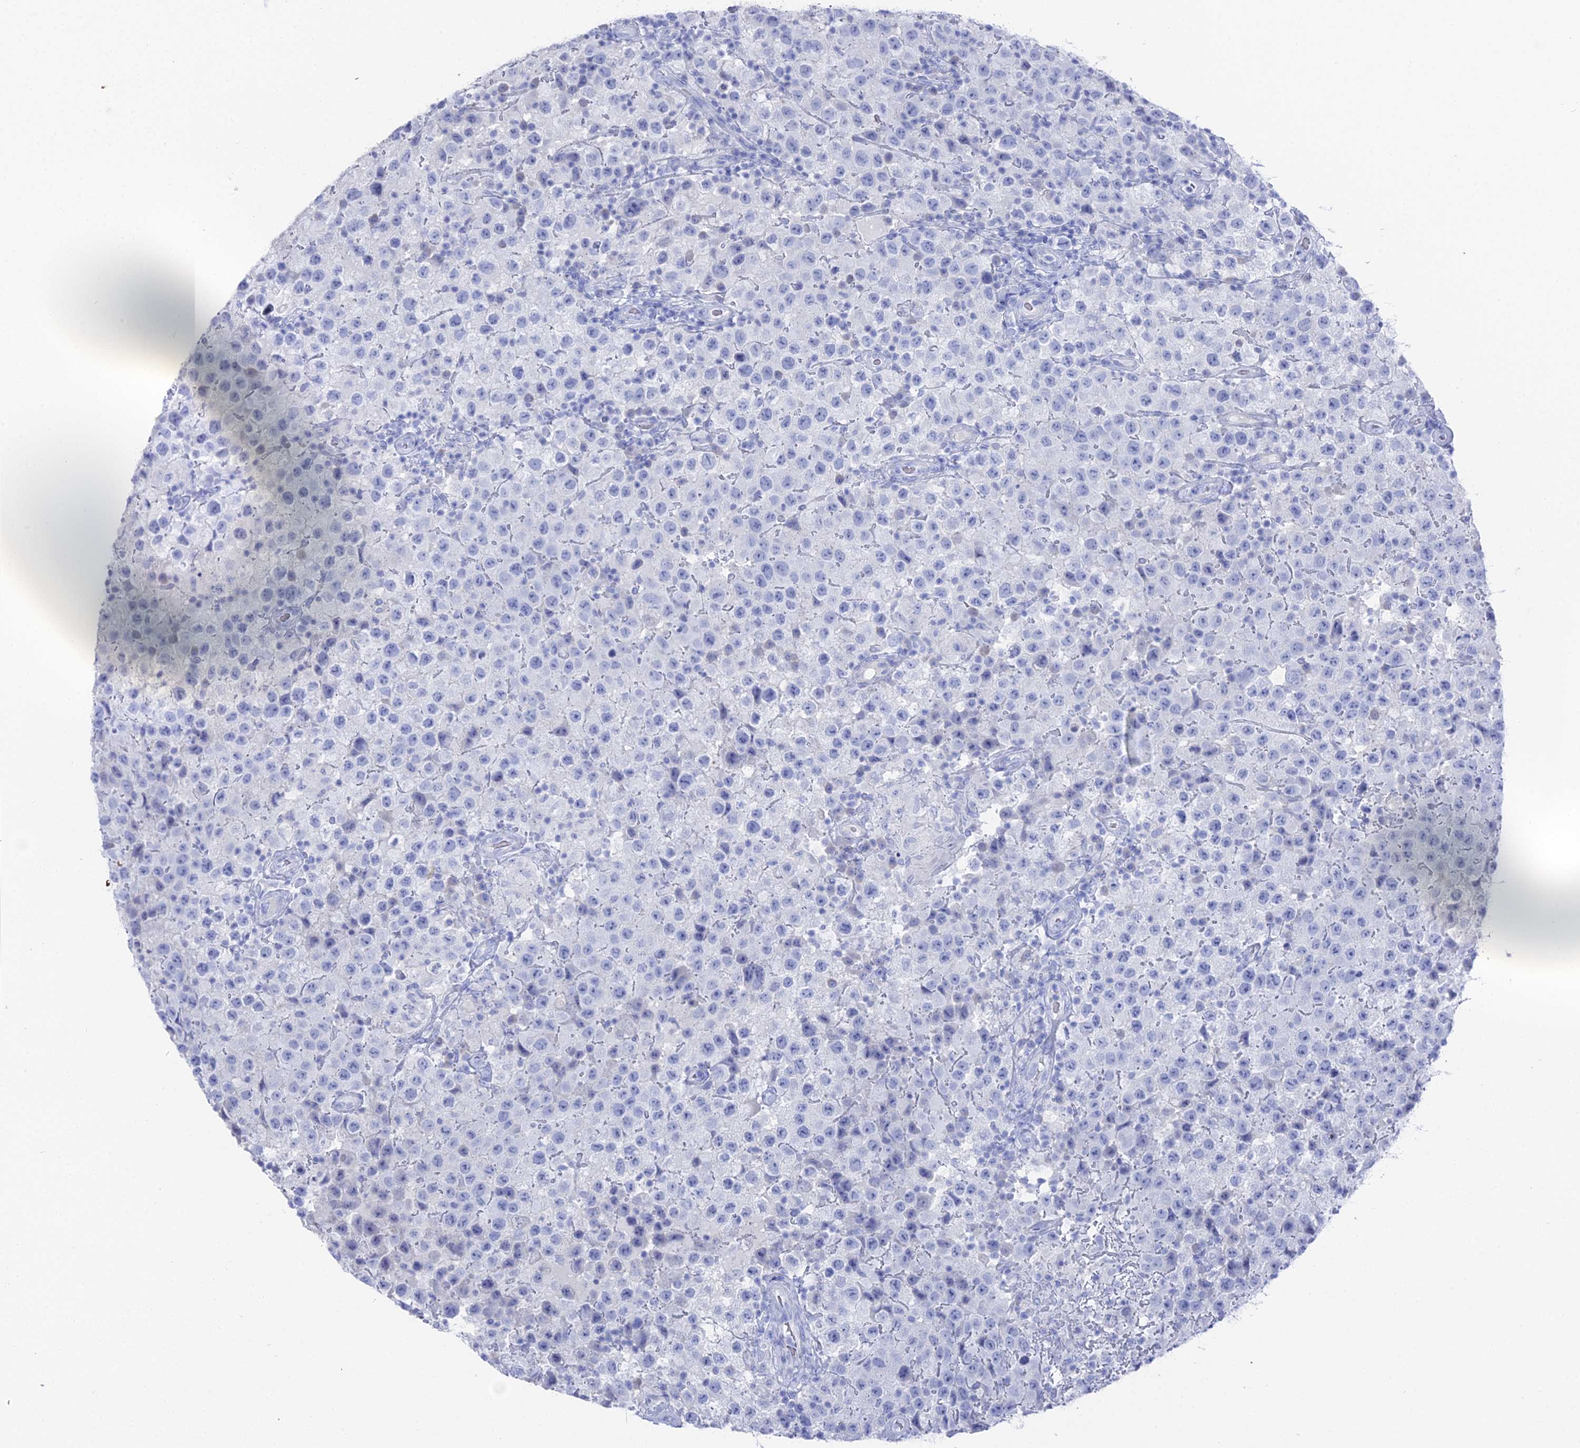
{"staining": {"intensity": "negative", "quantity": "none", "location": "none"}, "tissue": "testis cancer", "cell_type": "Tumor cells", "image_type": "cancer", "snomed": [{"axis": "morphology", "description": "Seminoma, NOS"}, {"axis": "morphology", "description": "Carcinoma, Embryonal, NOS"}, {"axis": "topography", "description": "Testis"}], "caption": "An immunohistochemistry histopathology image of testis cancer is shown. There is no staining in tumor cells of testis cancer. (Brightfield microscopy of DAB (3,3'-diaminobenzidine) immunohistochemistry at high magnification).", "gene": "ENPP3", "patient": {"sex": "male", "age": 41}}